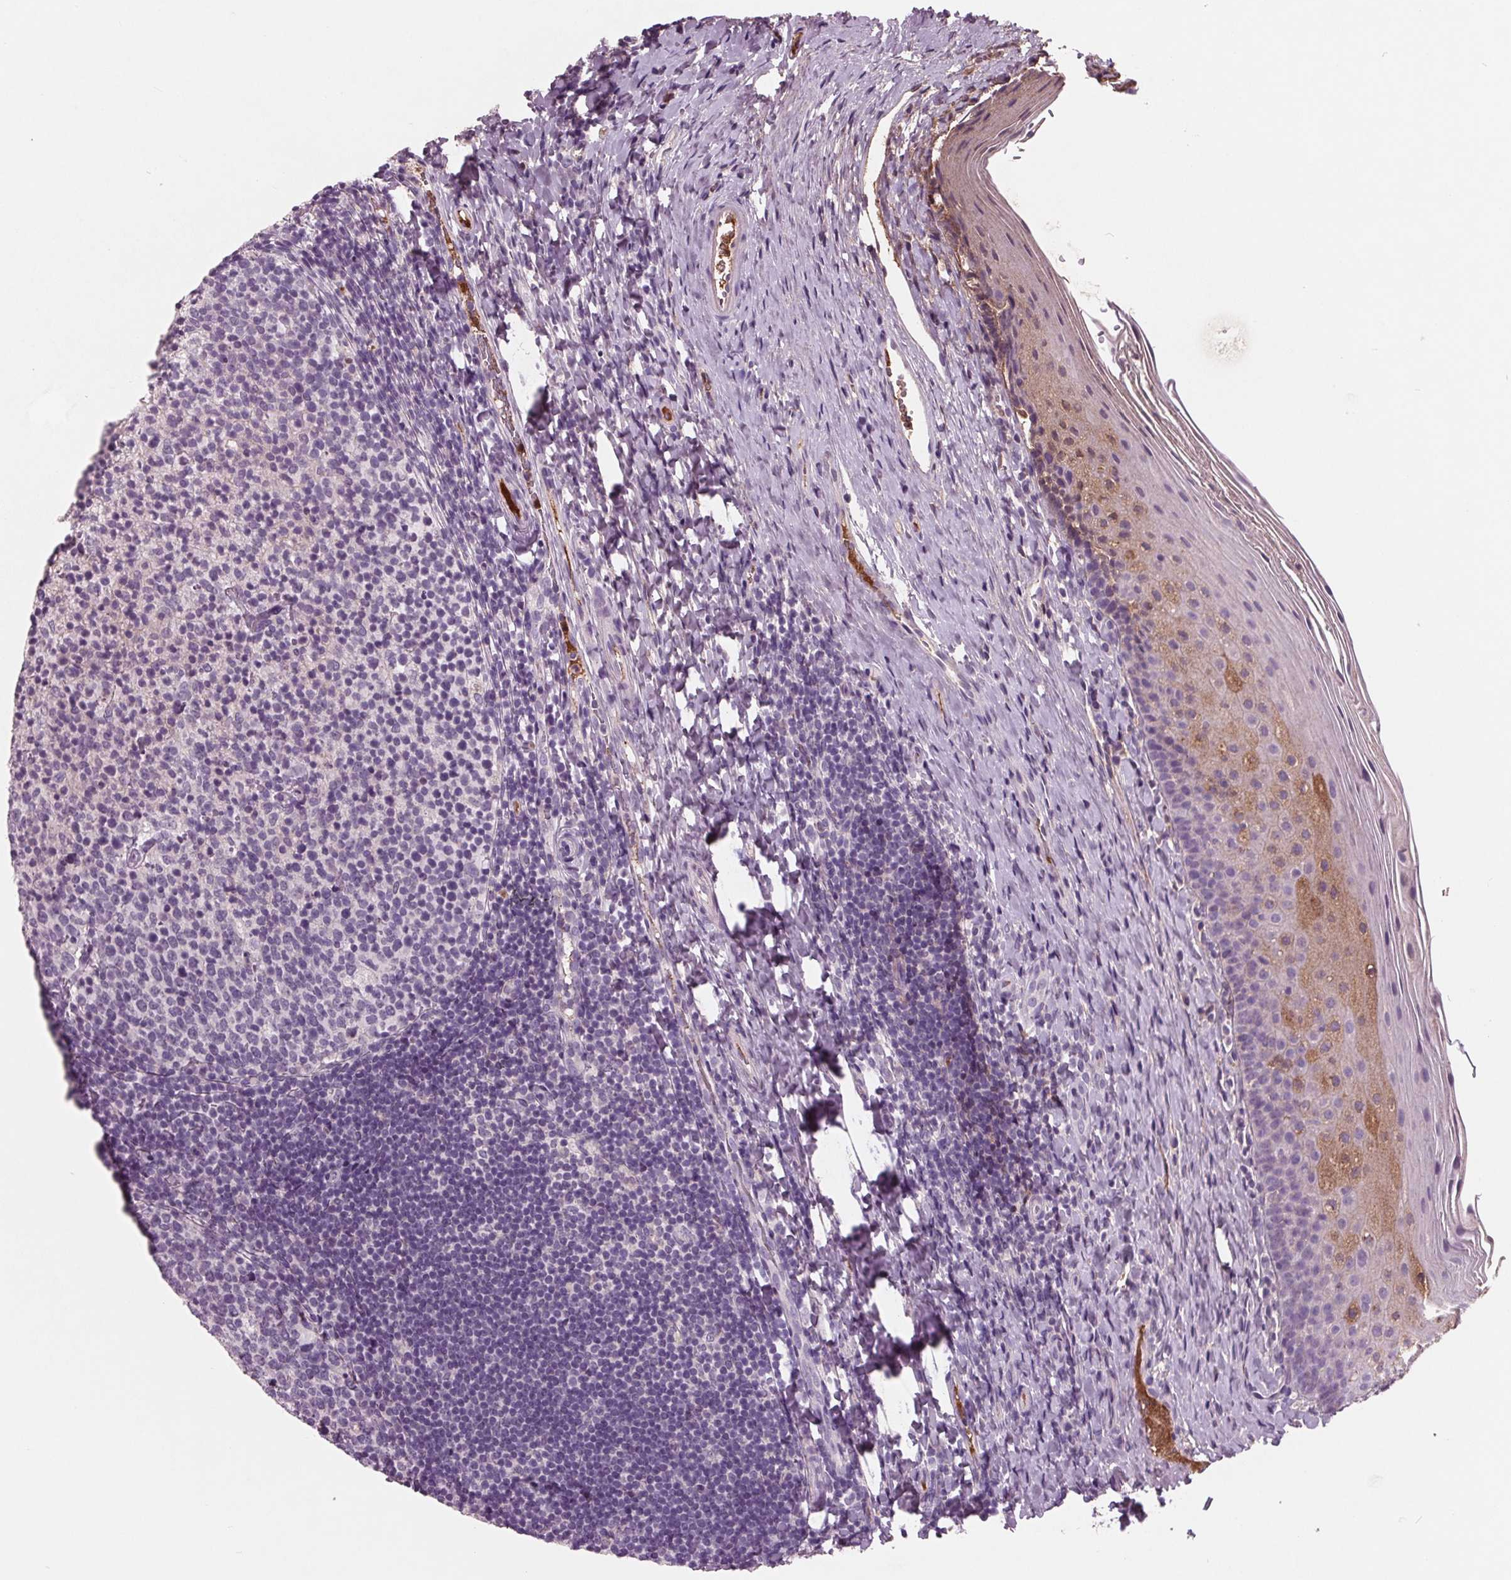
{"staining": {"intensity": "negative", "quantity": "none", "location": "none"}, "tissue": "tonsil", "cell_type": "Germinal center cells", "image_type": "normal", "snomed": [{"axis": "morphology", "description": "Normal tissue, NOS"}, {"axis": "topography", "description": "Tonsil"}], "caption": "This is an IHC histopathology image of benign human tonsil. There is no expression in germinal center cells.", "gene": "C6", "patient": {"sex": "female", "age": 10}}